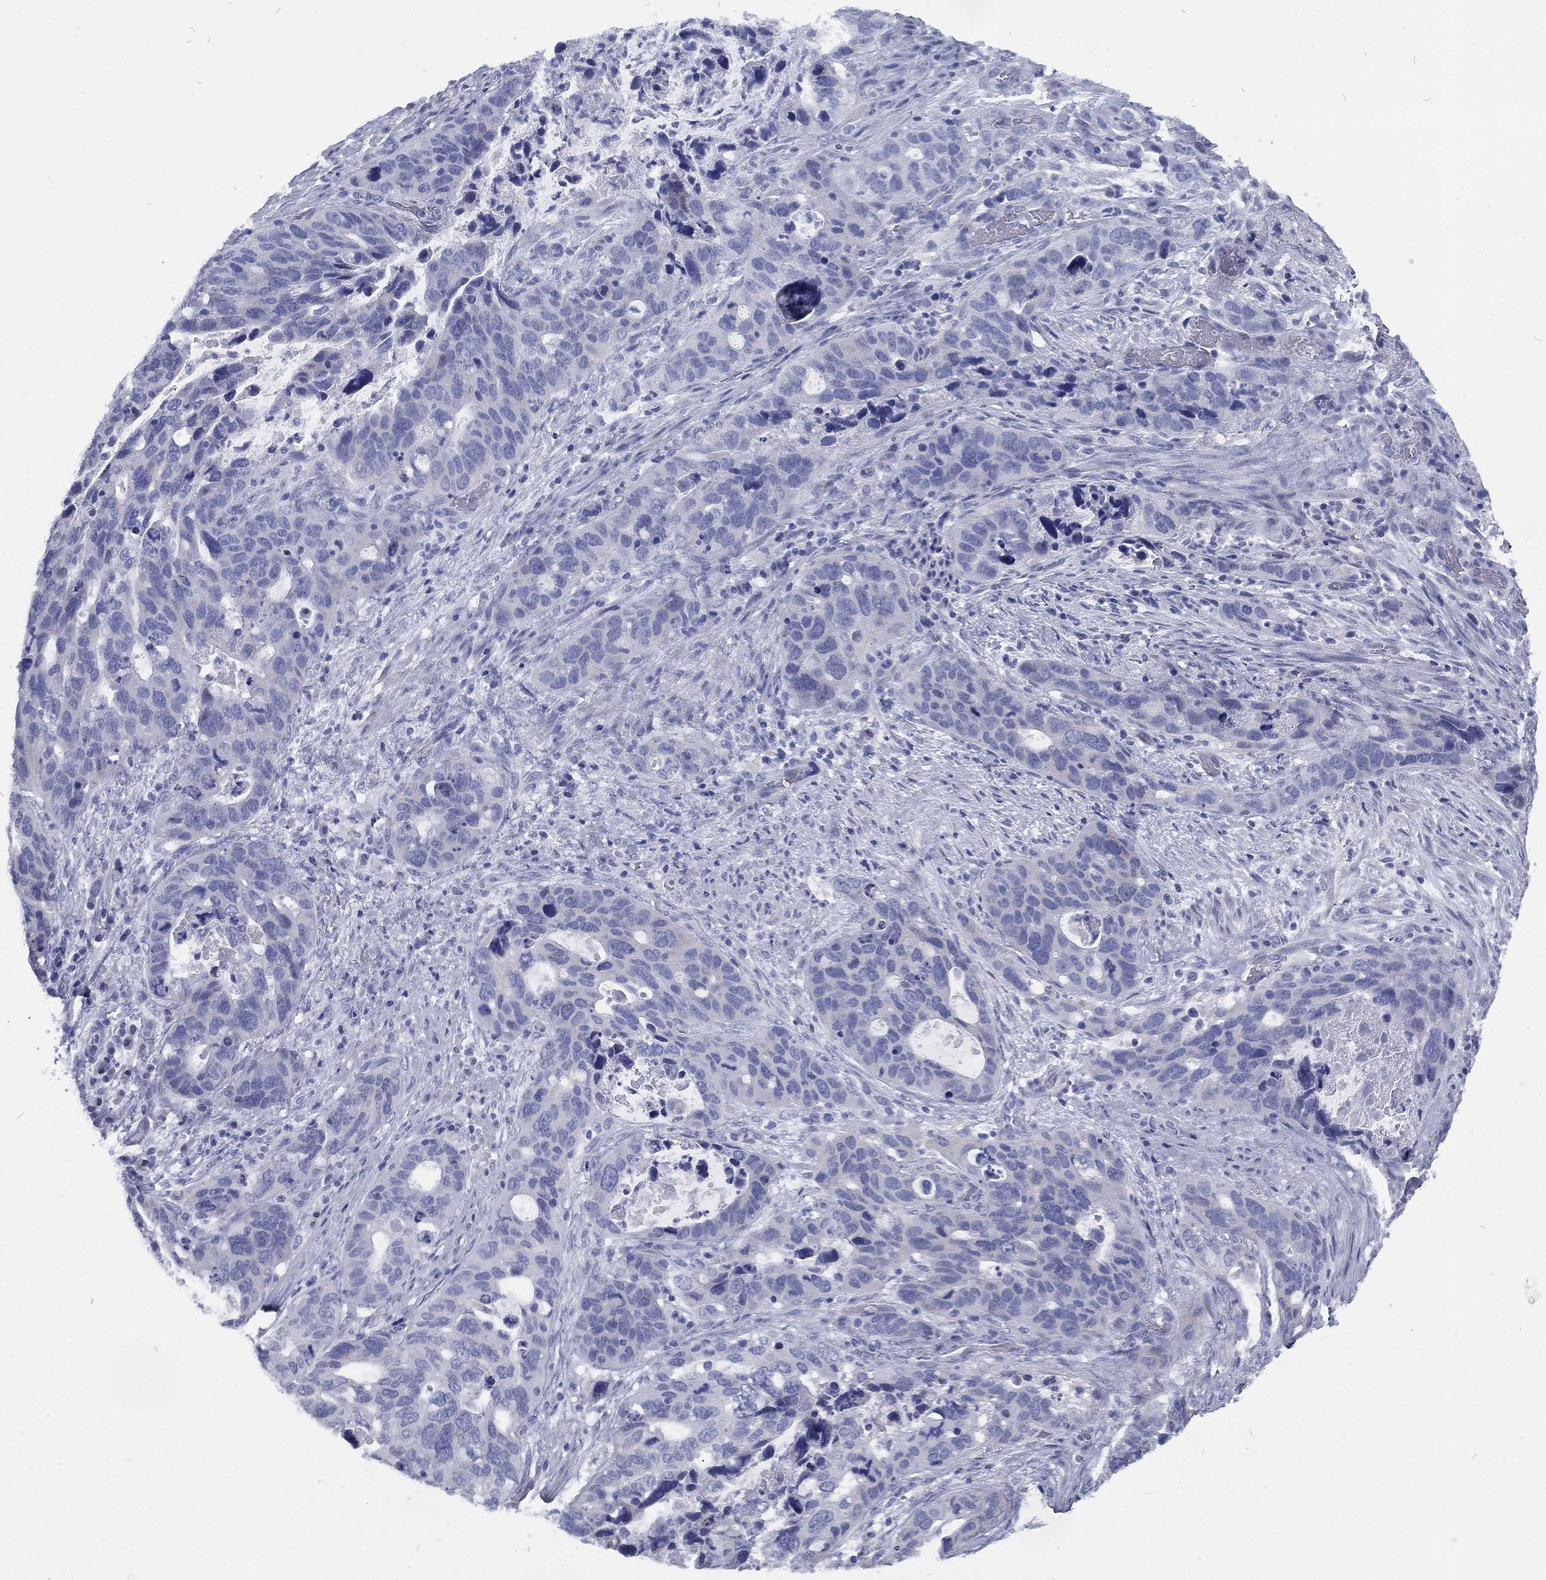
{"staining": {"intensity": "negative", "quantity": "none", "location": "none"}, "tissue": "stomach cancer", "cell_type": "Tumor cells", "image_type": "cancer", "snomed": [{"axis": "morphology", "description": "Adenocarcinoma, NOS"}, {"axis": "topography", "description": "Stomach"}], "caption": "Immunohistochemistry (IHC) image of neoplastic tissue: stomach cancer (adenocarcinoma) stained with DAB (3,3'-diaminobenzidine) shows no significant protein expression in tumor cells. Nuclei are stained in blue.", "gene": "RSPH4A", "patient": {"sex": "male", "age": 54}}